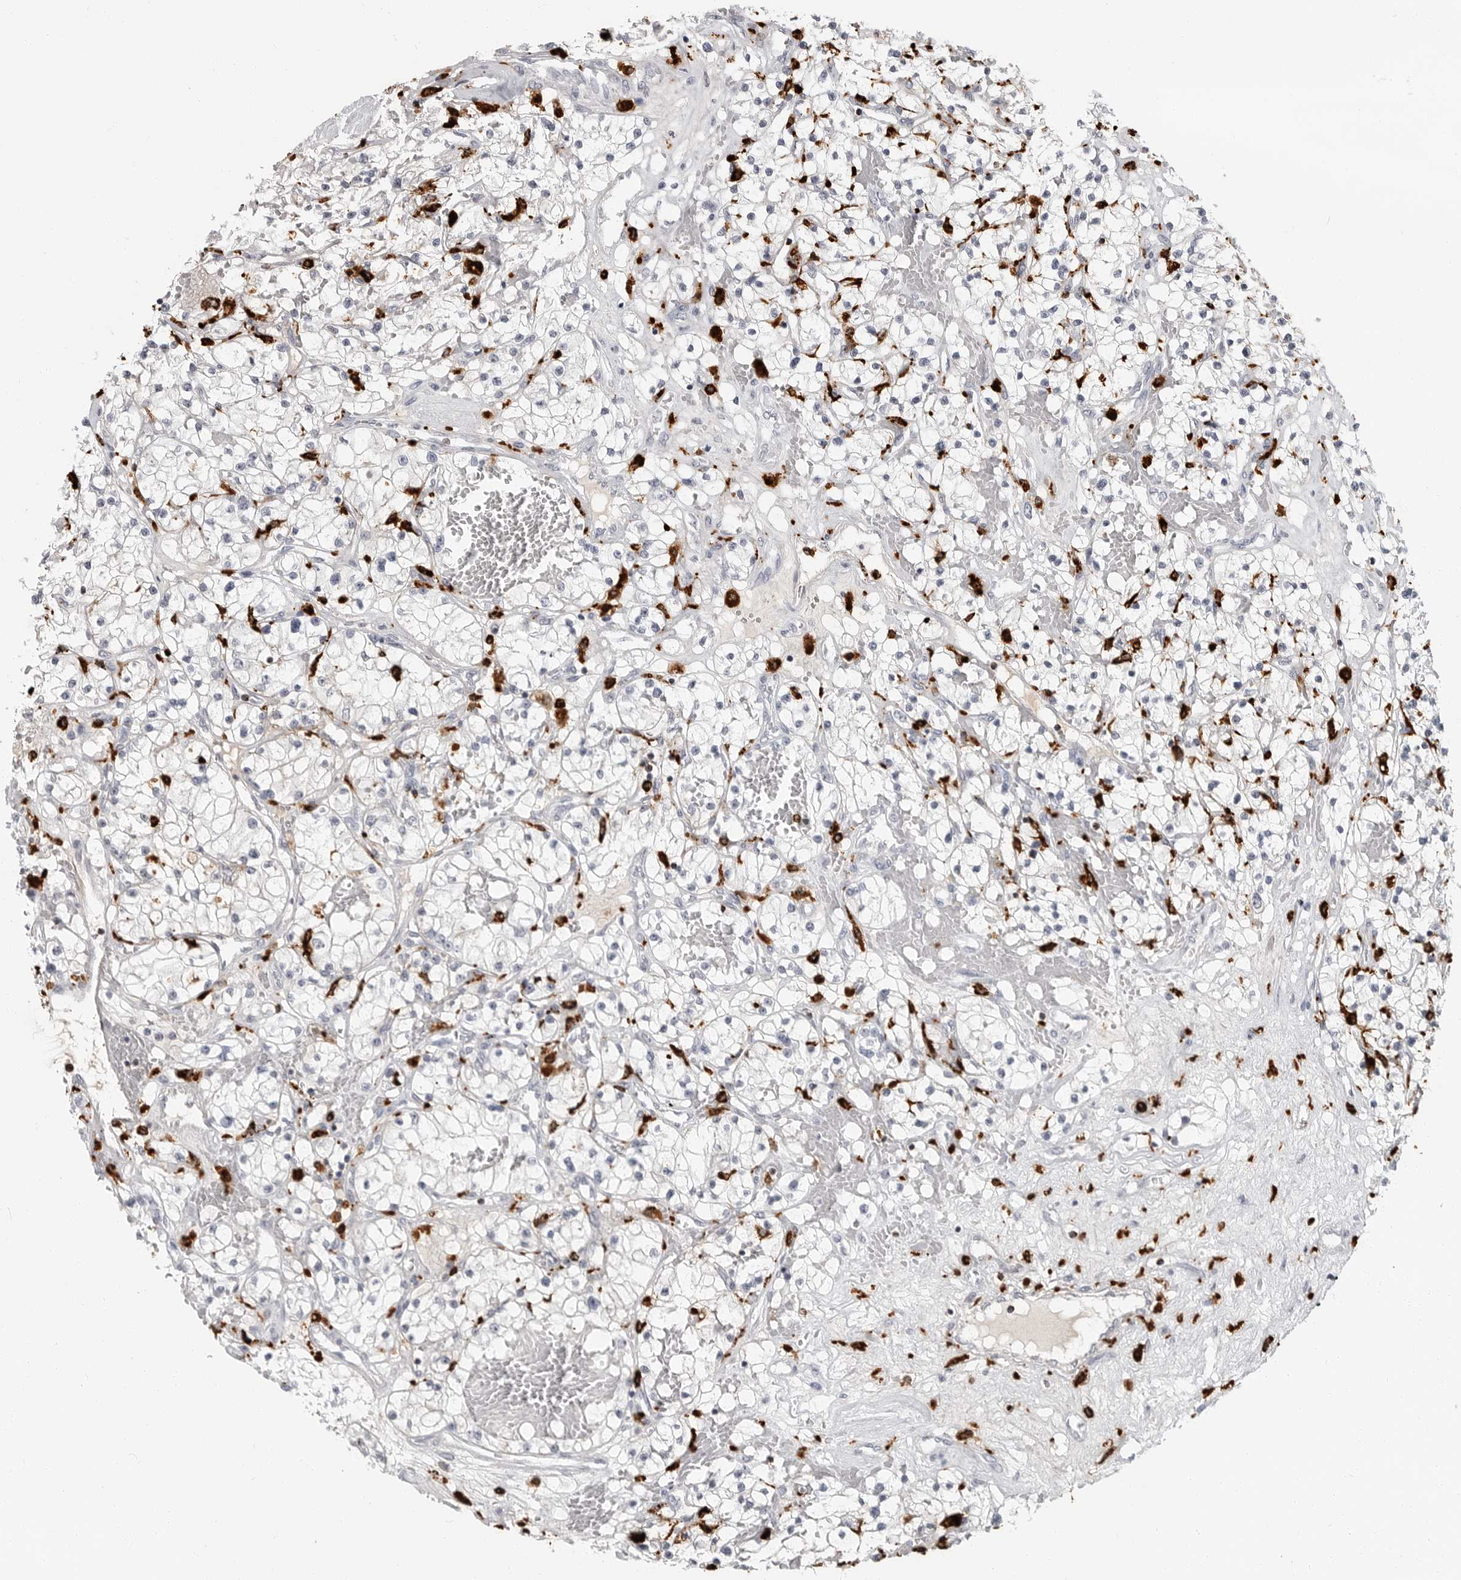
{"staining": {"intensity": "negative", "quantity": "none", "location": "none"}, "tissue": "renal cancer", "cell_type": "Tumor cells", "image_type": "cancer", "snomed": [{"axis": "morphology", "description": "Normal tissue, NOS"}, {"axis": "morphology", "description": "Adenocarcinoma, NOS"}, {"axis": "topography", "description": "Kidney"}], "caption": "A histopathology image of human renal cancer (adenocarcinoma) is negative for staining in tumor cells.", "gene": "IFI30", "patient": {"sex": "male", "age": 68}}